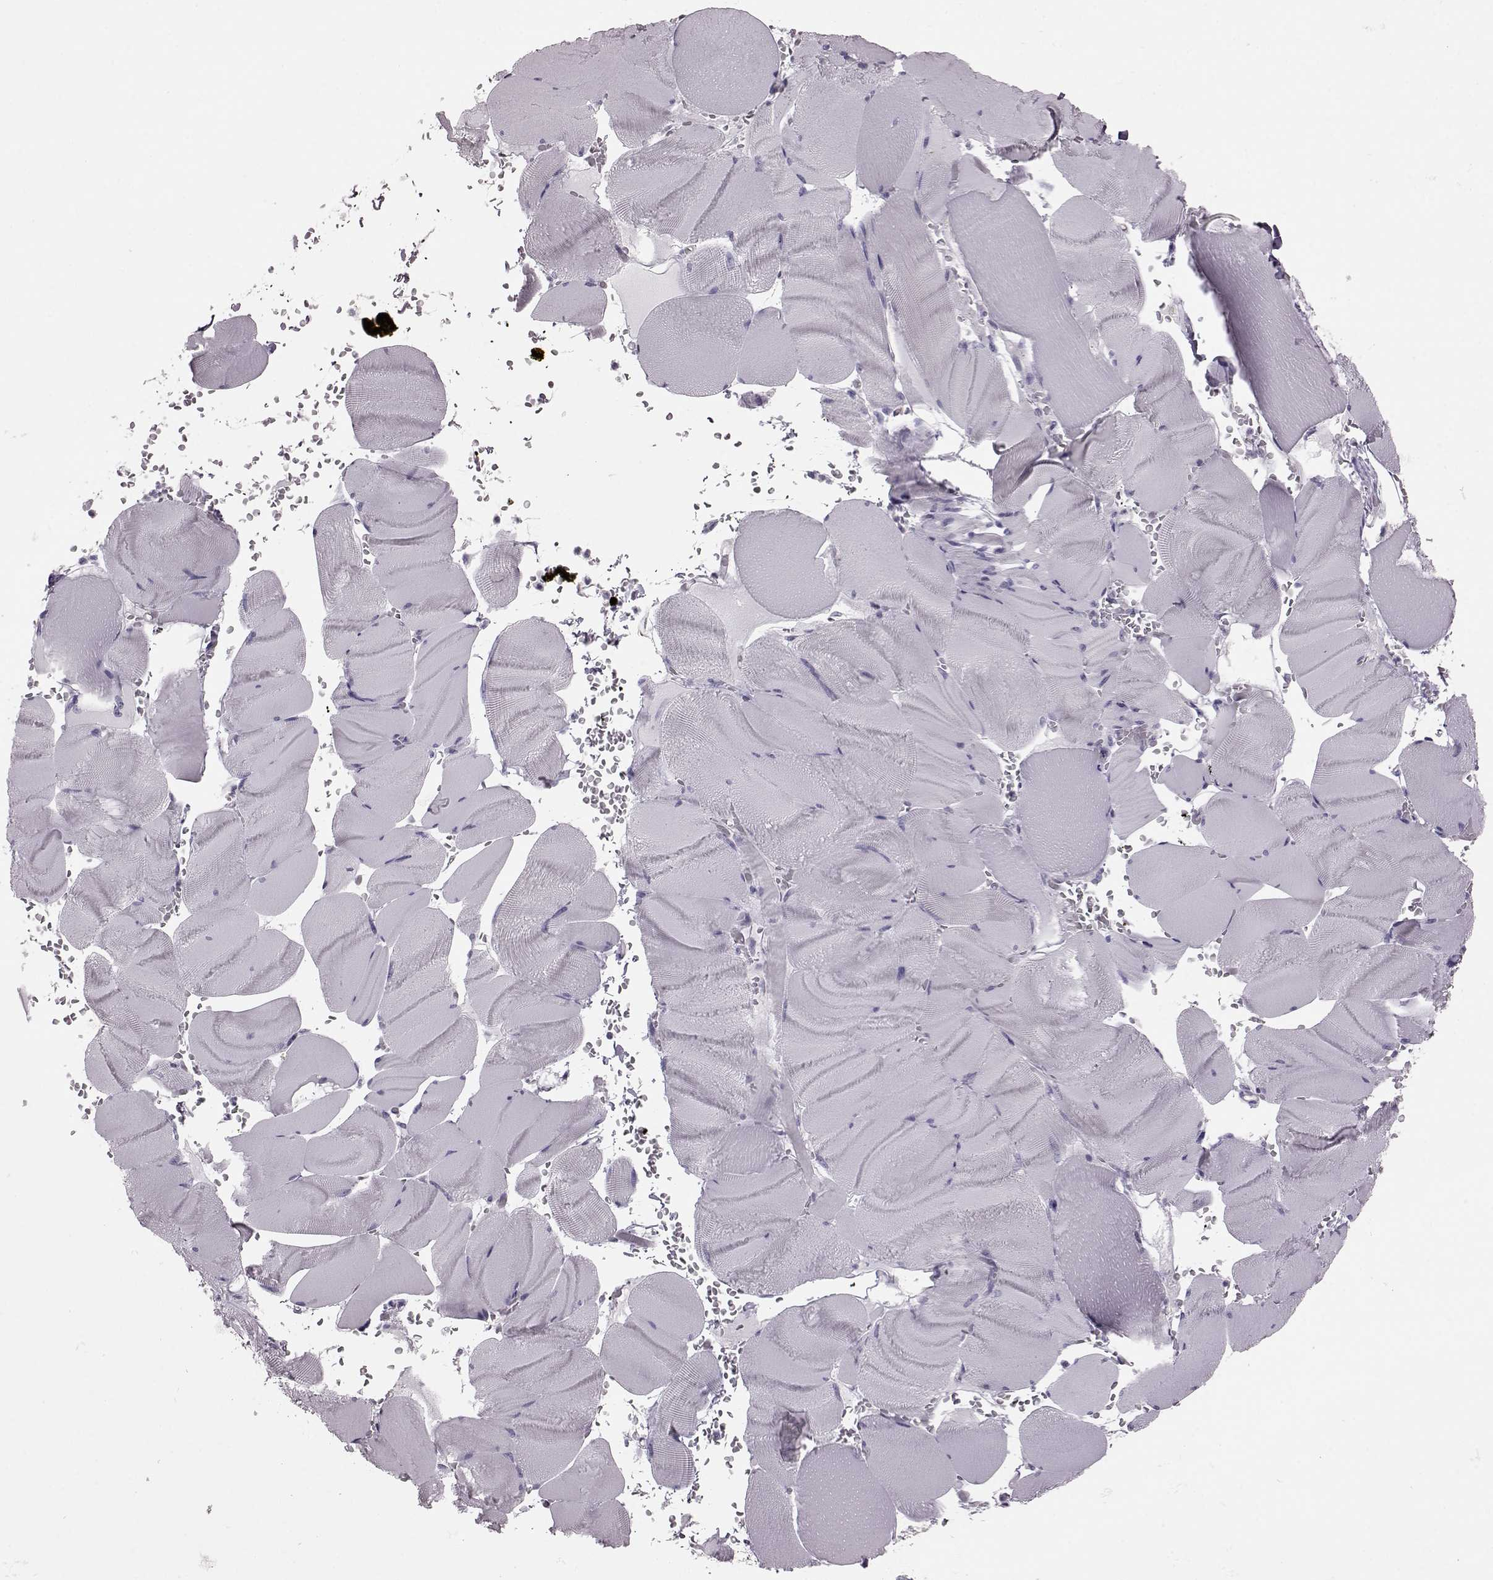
{"staining": {"intensity": "negative", "quantity": "none", "location": "none"}, "tissue": "skeletal muscle", "cell_type": "Myocytes", "image_type": "normal", "snomed": [{"axis": "morphology", "description": "Normal tissue, NOS"}, {"axis": "topography", "description": "Skeletal muscle"}], "caption": "This is an immunohistochemistry image of unremarkable skeletal muscle. There is no expression in myocytes.", "gene": "RIMS2", "patient": {"sex": "male", "age": 56}}